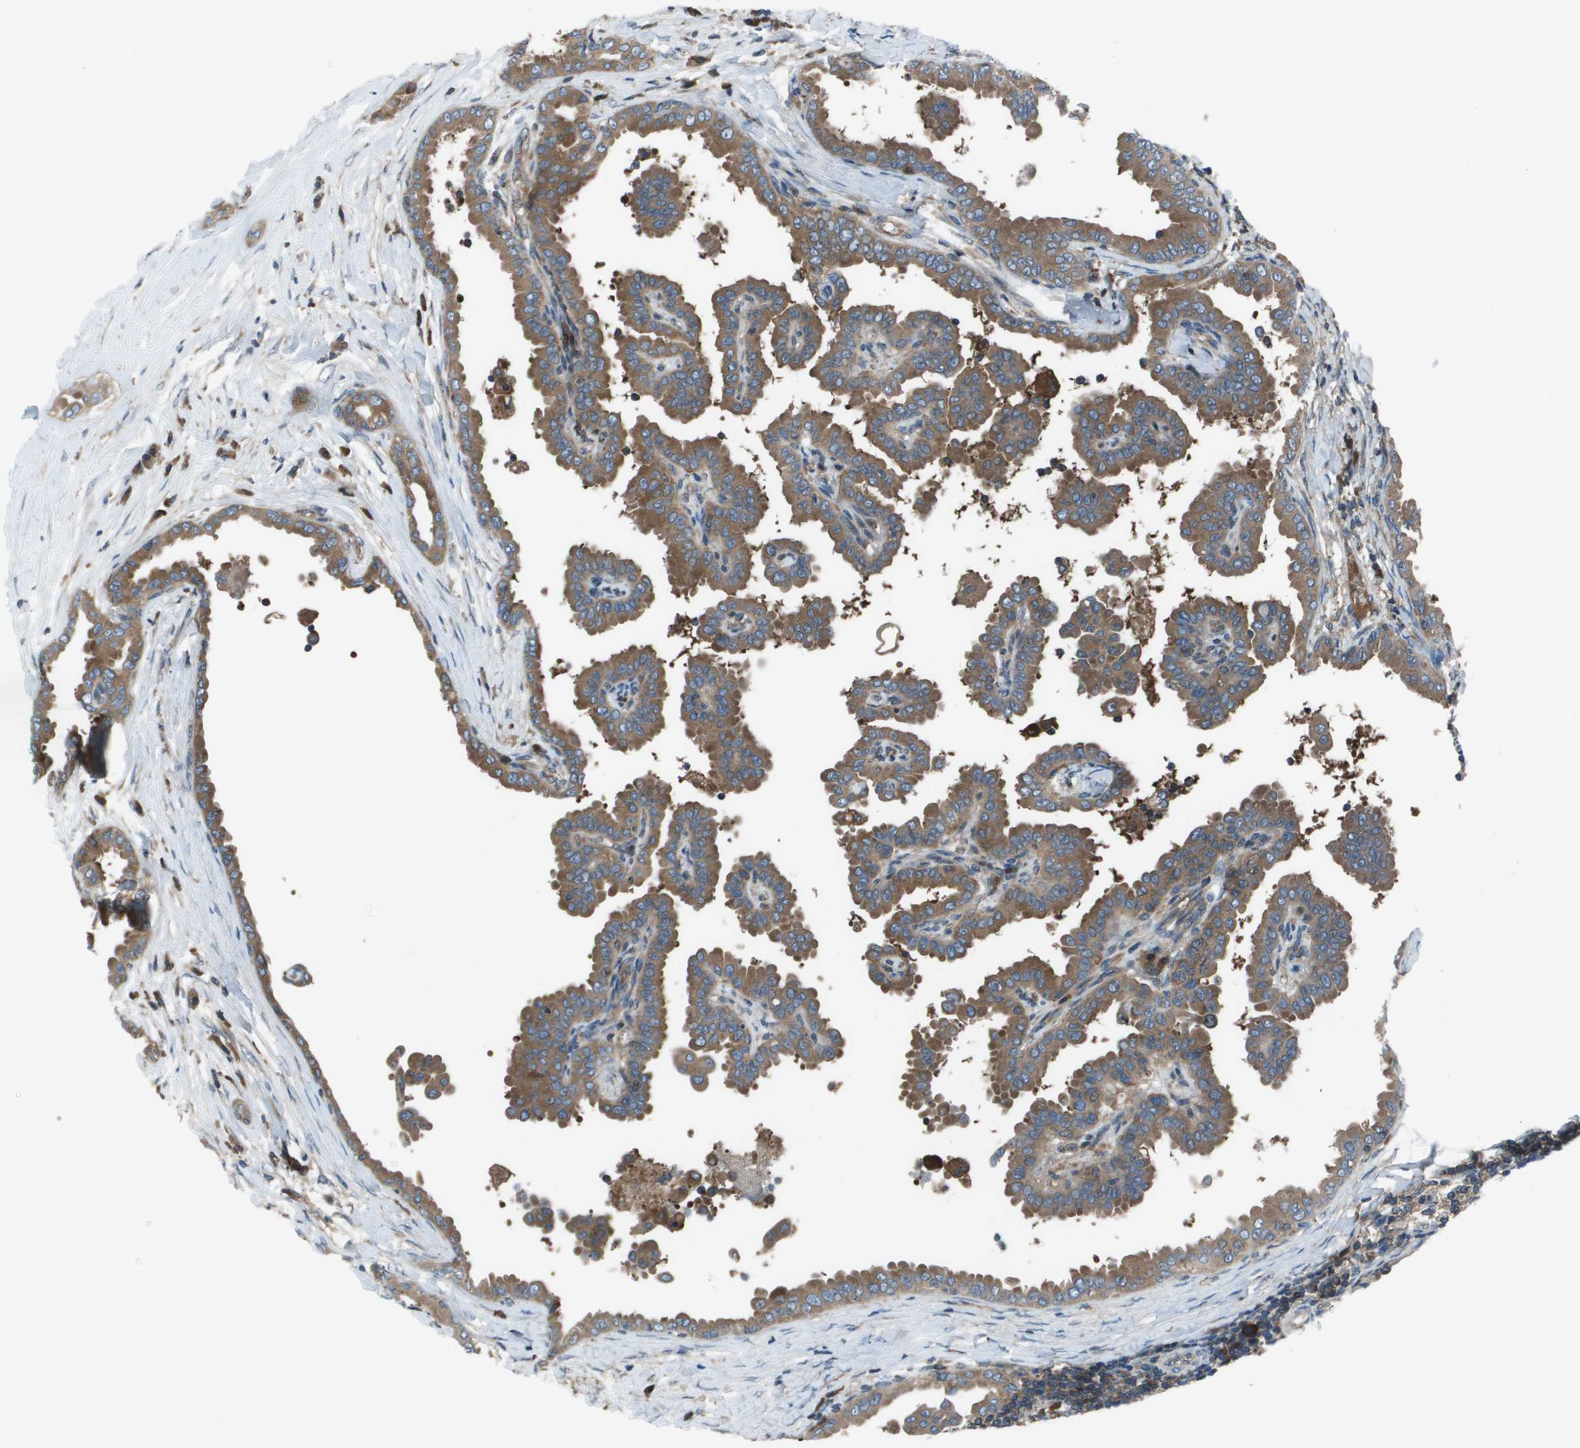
{"staining": {"intensity": "moderate", "quantity": ">75%", "location": "cytoplasmic/membranous"}, "tissue": "thyroid cancer", "cell_type": "Tumor cells", "image_type": "cancer", "snomed": [{"axis": "morphology", "description": "Papillary adenocarcinoma, NOS"}, {"axis": "topography", "description": "Thyroid gland"}], "caption": "DAB (3,3'-diaminobenzidine) immunohistochemical staining of thyroid cancer (papillary adenocarcinoma) reveals moderate cytoplasmic/membranous protein expression in approximately >75% of tumor cells.", "gene": "EIF3B", "patient": {"sex": "male", "age": 33}}